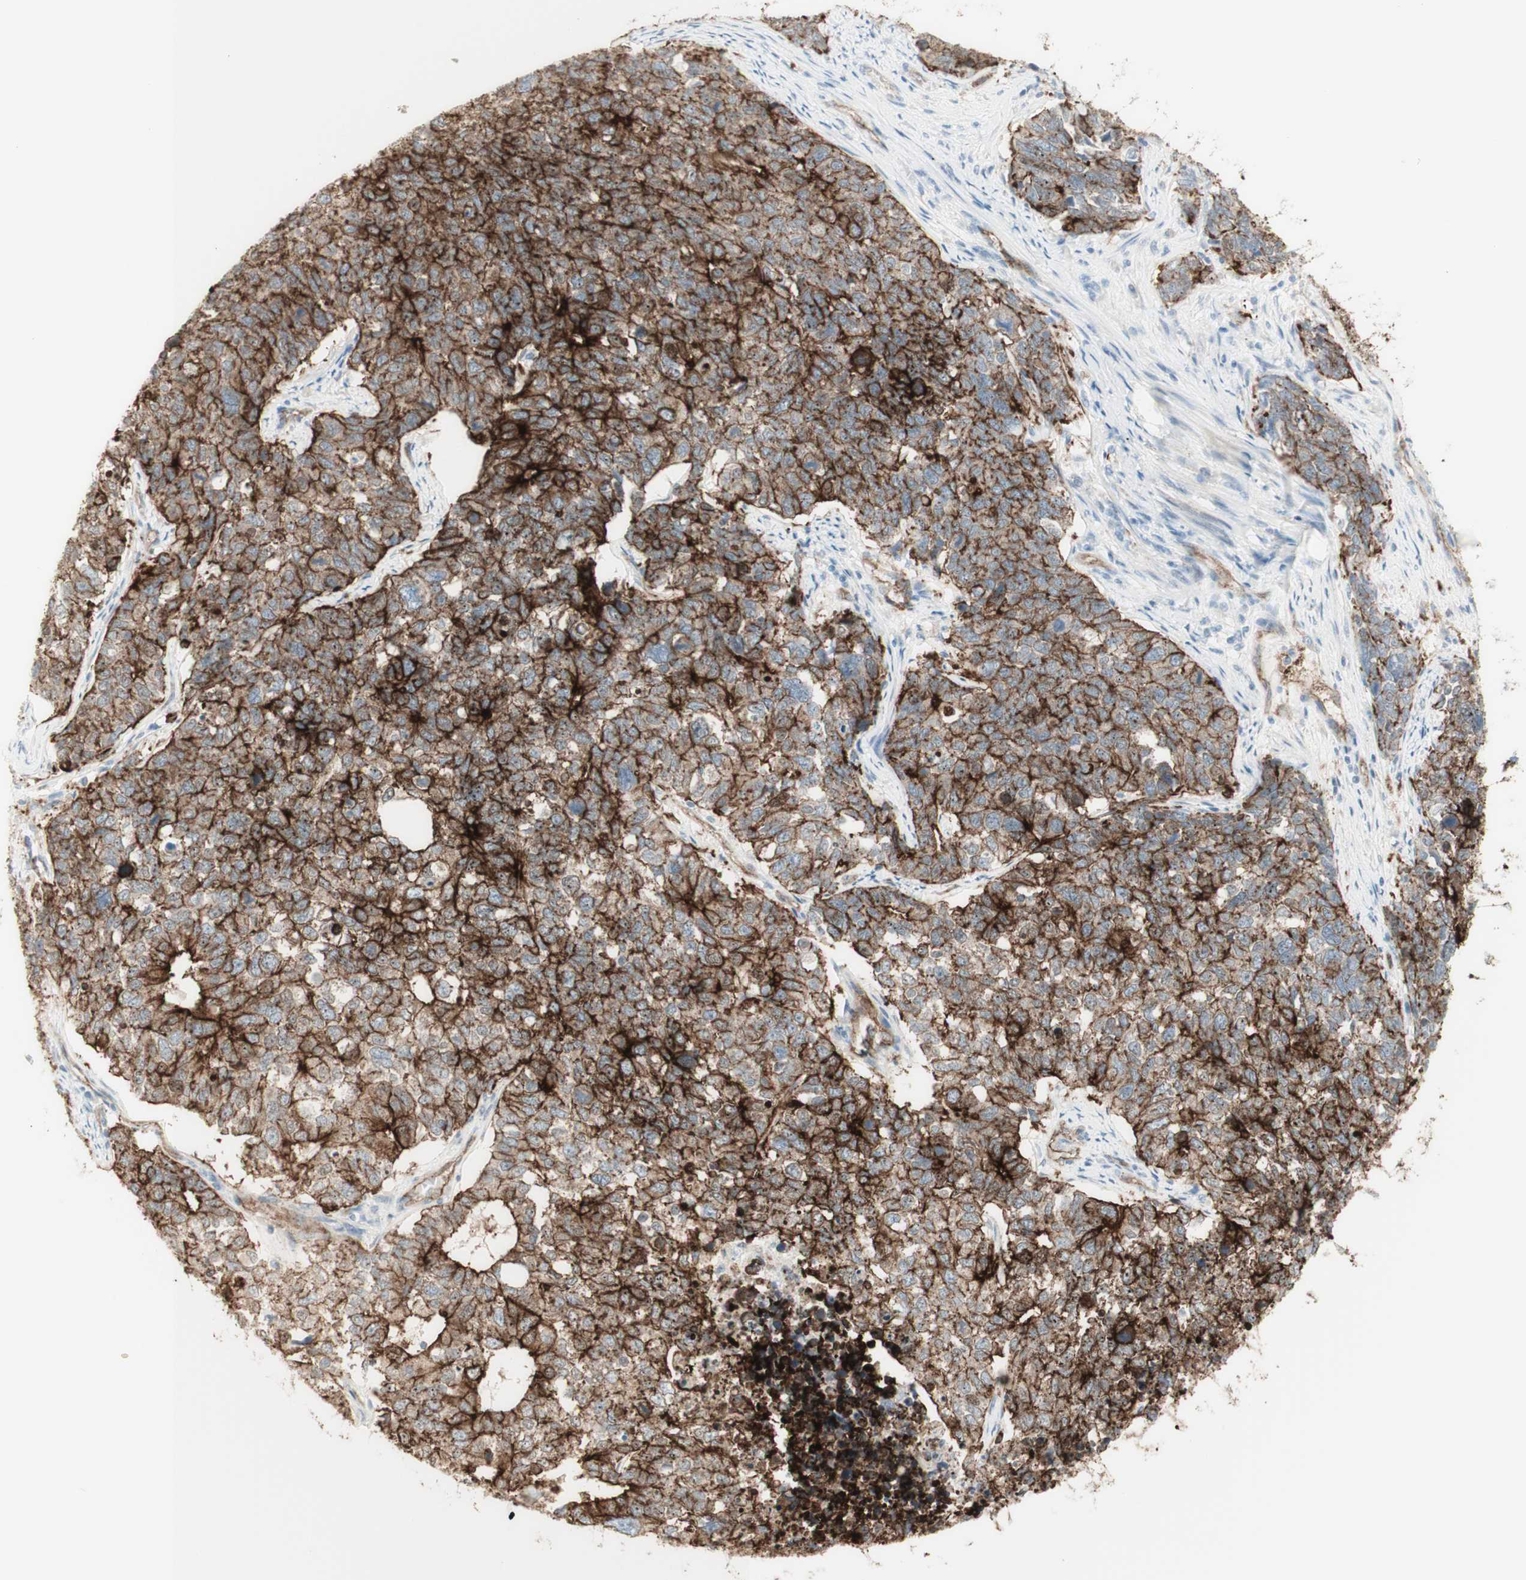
{"staining": {"intensity": "strong", "quantity": "25%-75%", "location": "cytoplasmic/membranous"}, "tissue": "cervical cancer", "cell_type": "Tumor cells", "image_type": "cancer", "snomed": [{"axis": "morphology", "description": "Squamous cell carcinoma, NOS"}, {"axis": "topography", "description": "Cervix"}], "caption": "Protein positivity by immunohistochemistry (IHC) shows strong cytoplasmic/membranous staining in about 25%-75% of tumor cells in cervical squamous cell carcinoma.", "gene": "MYO6", "patient": {"sex": "female", "age": 63}}